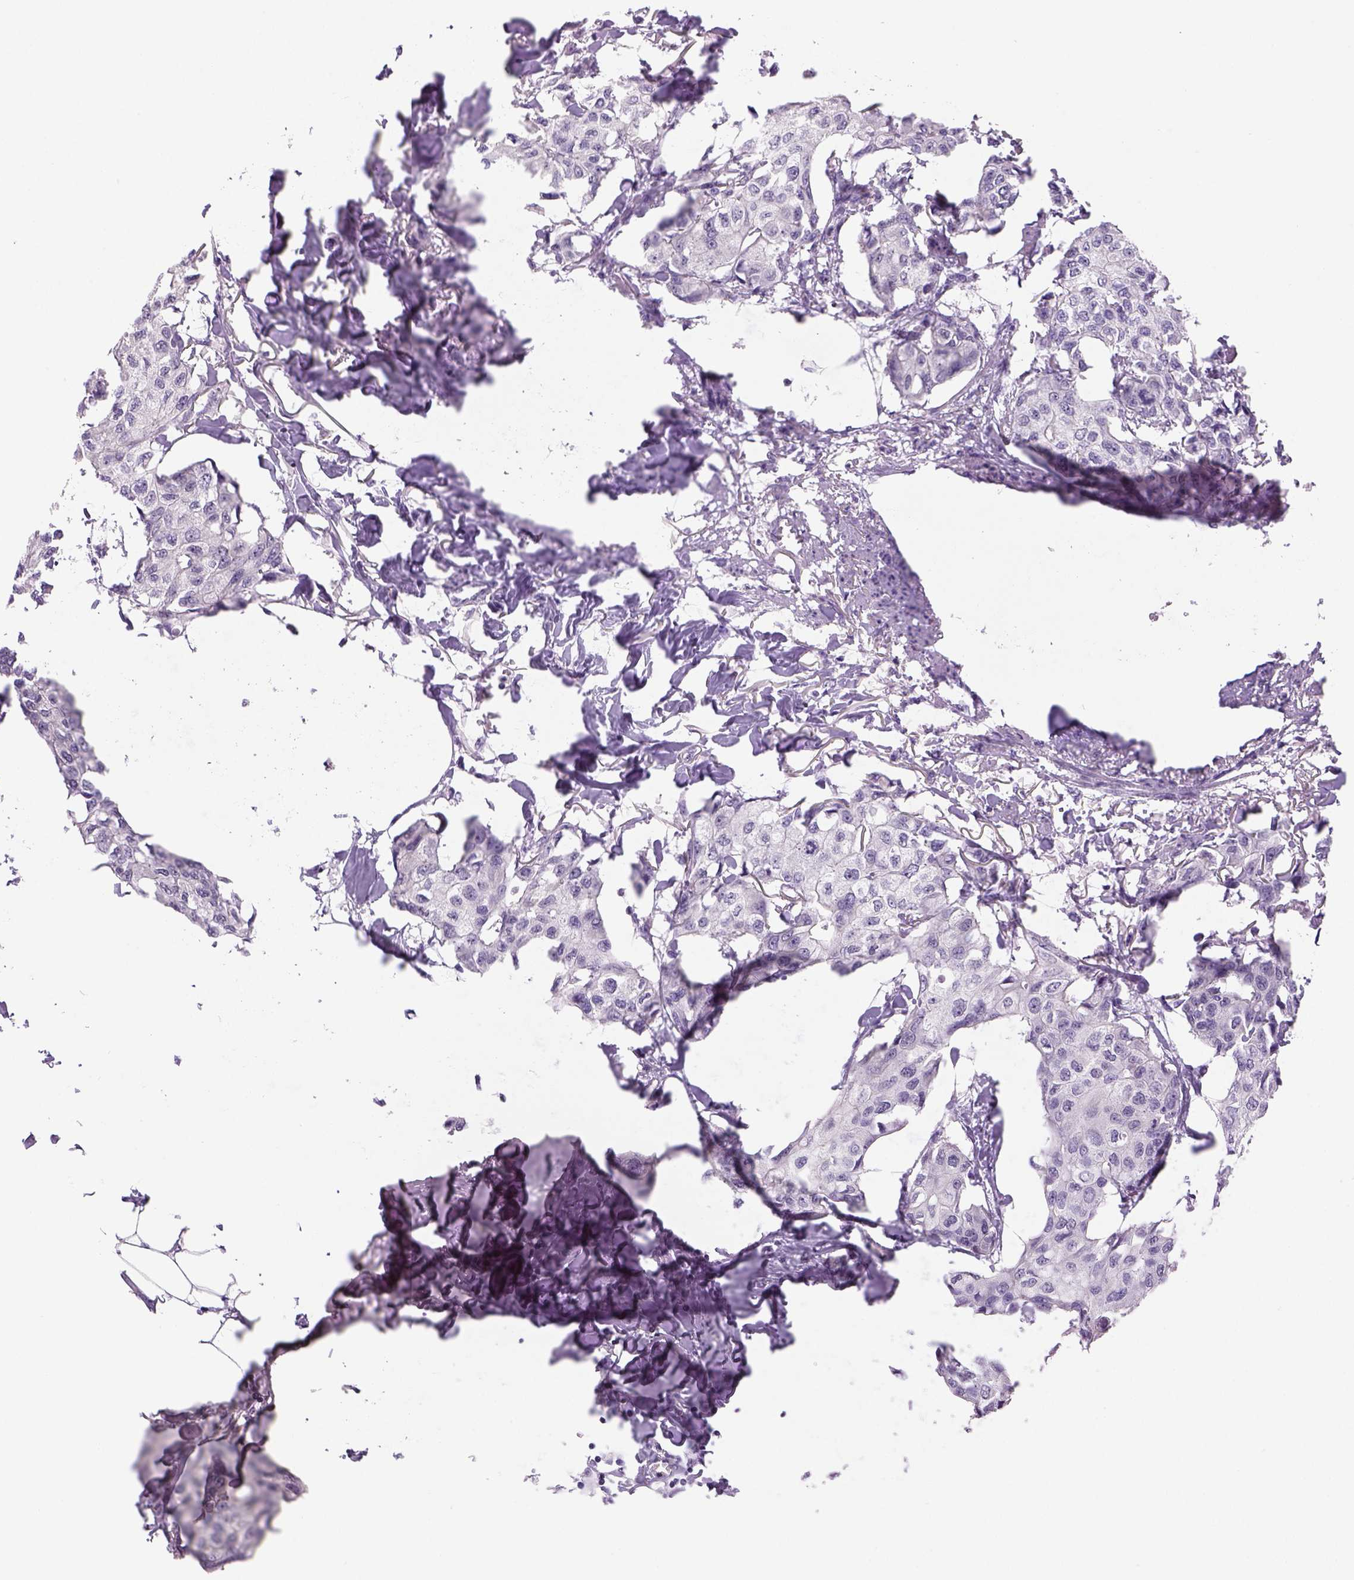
{"staining": {"intensity": "negative", "quantity": "none", "location": "none"}, "tissue": "breast cancer", "cell_type": "Tumor cells", "image_type": "cancer", "snomed": [{"axis": "morphology", "description": "Duct carcinoma"}, {"axis": "topography", "description": "Breast"}], "caption": "Tumor cells show no significant expression in breast cancer (invasive ductal carcinoma). (Stains: DAB (3,3'-diaminobenzidine) immunohistochemistry (IHC) with hematoxylin counter stain, Microscopy: brightfield microscopy at high magnification).", "gene": "DBH", "patient": {"sex": "female", "age": 80}}